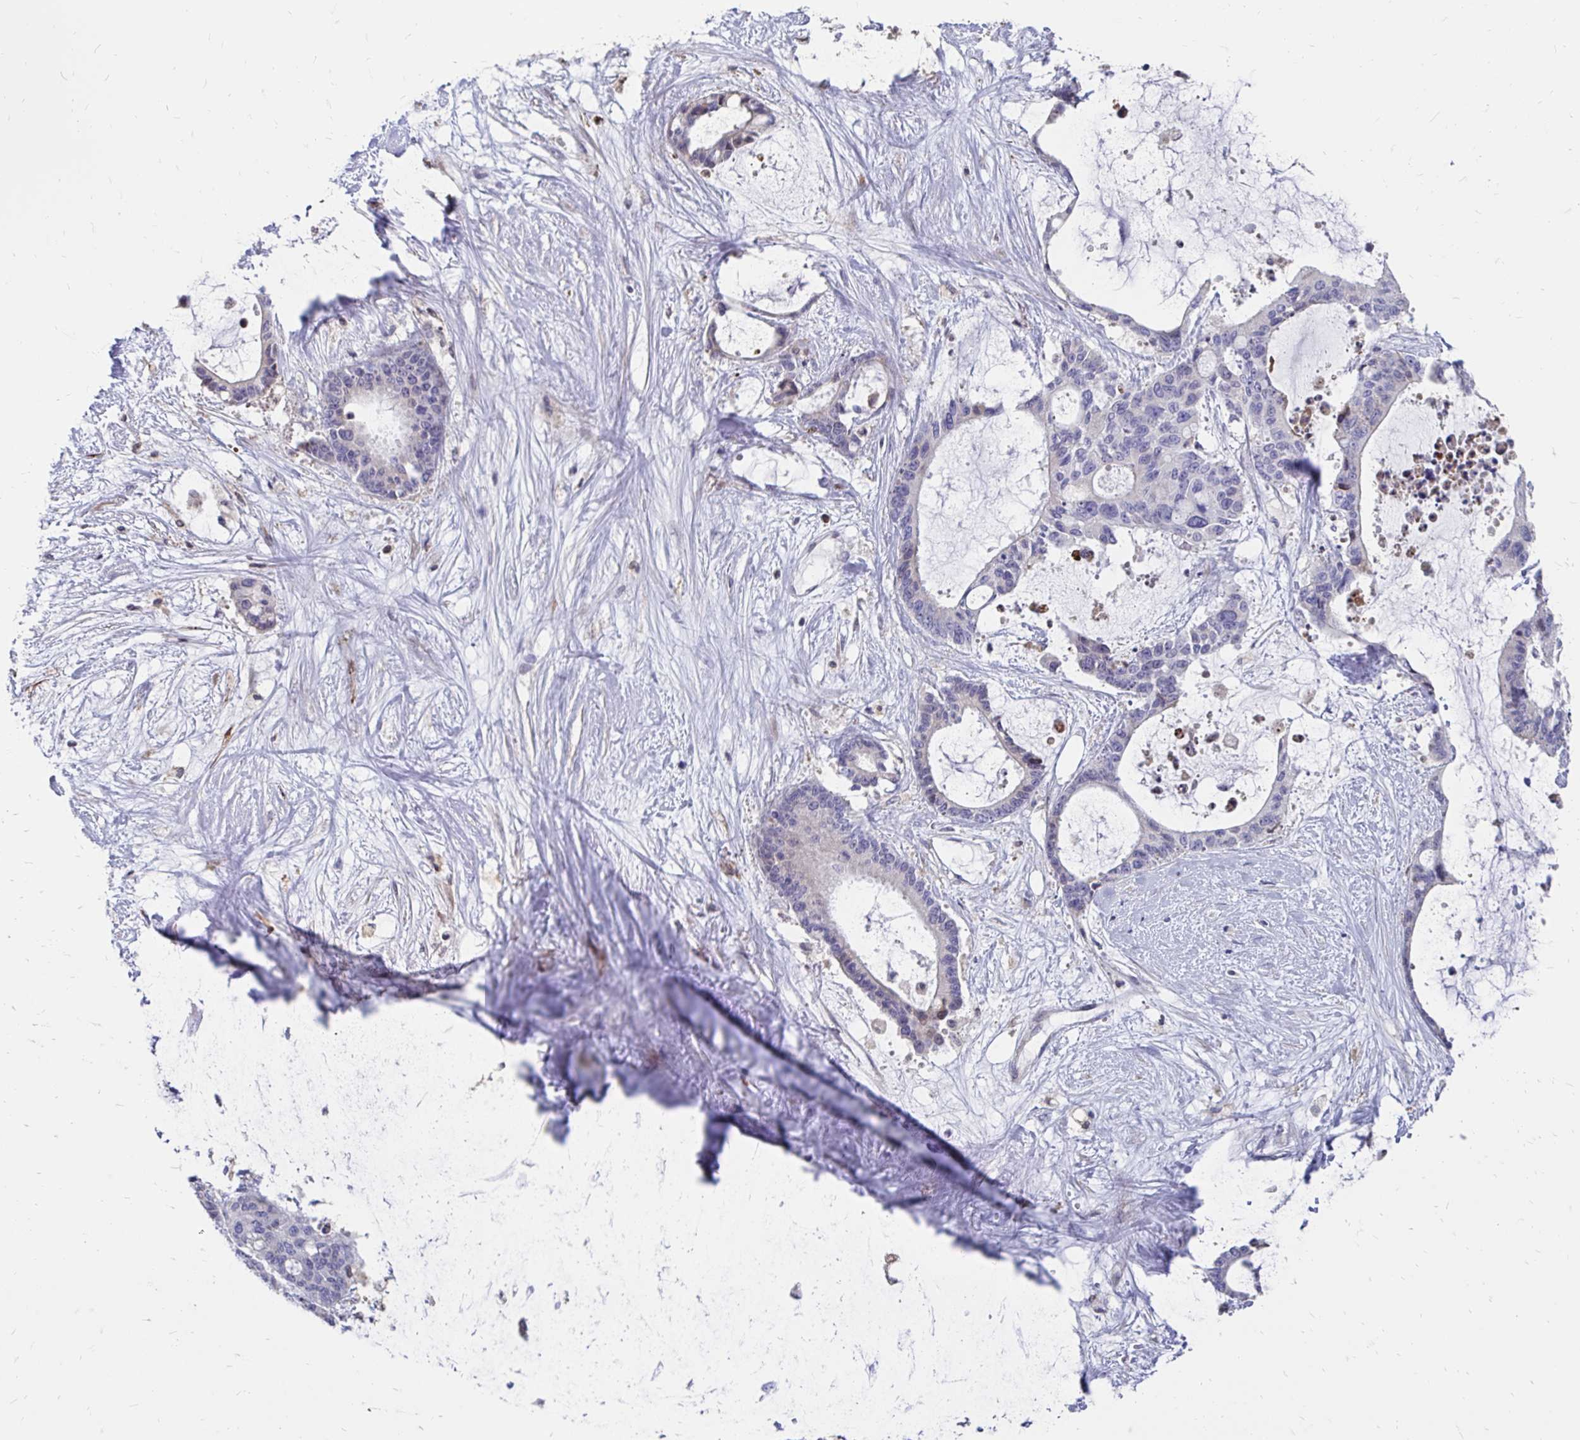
{"staining": {"intensity": "negative", "quantity": "none", "location": "none"}, "tissue": "liver cancer", "cell_type": "Tumor cells", "image_type": "cancer", "snomed": [{"axis": "morphology", "description": "Normal tissue, NOS"}, {"axis": "morphology", "description": "Cholangiocarcinoma"}, {"axis": "topography", "description": "Liver"}, {"axis": "topography", "description": "Peripheral nerve tissue"}], "caption": "High magnification brightfield microscopy of liver cancer stained with DAB (brown) and counterstained with hematoxylin (blue): tumor cells show no significant expression.", "gene": "CDKL1", "patient": {"sex": "female", "age": 73}}